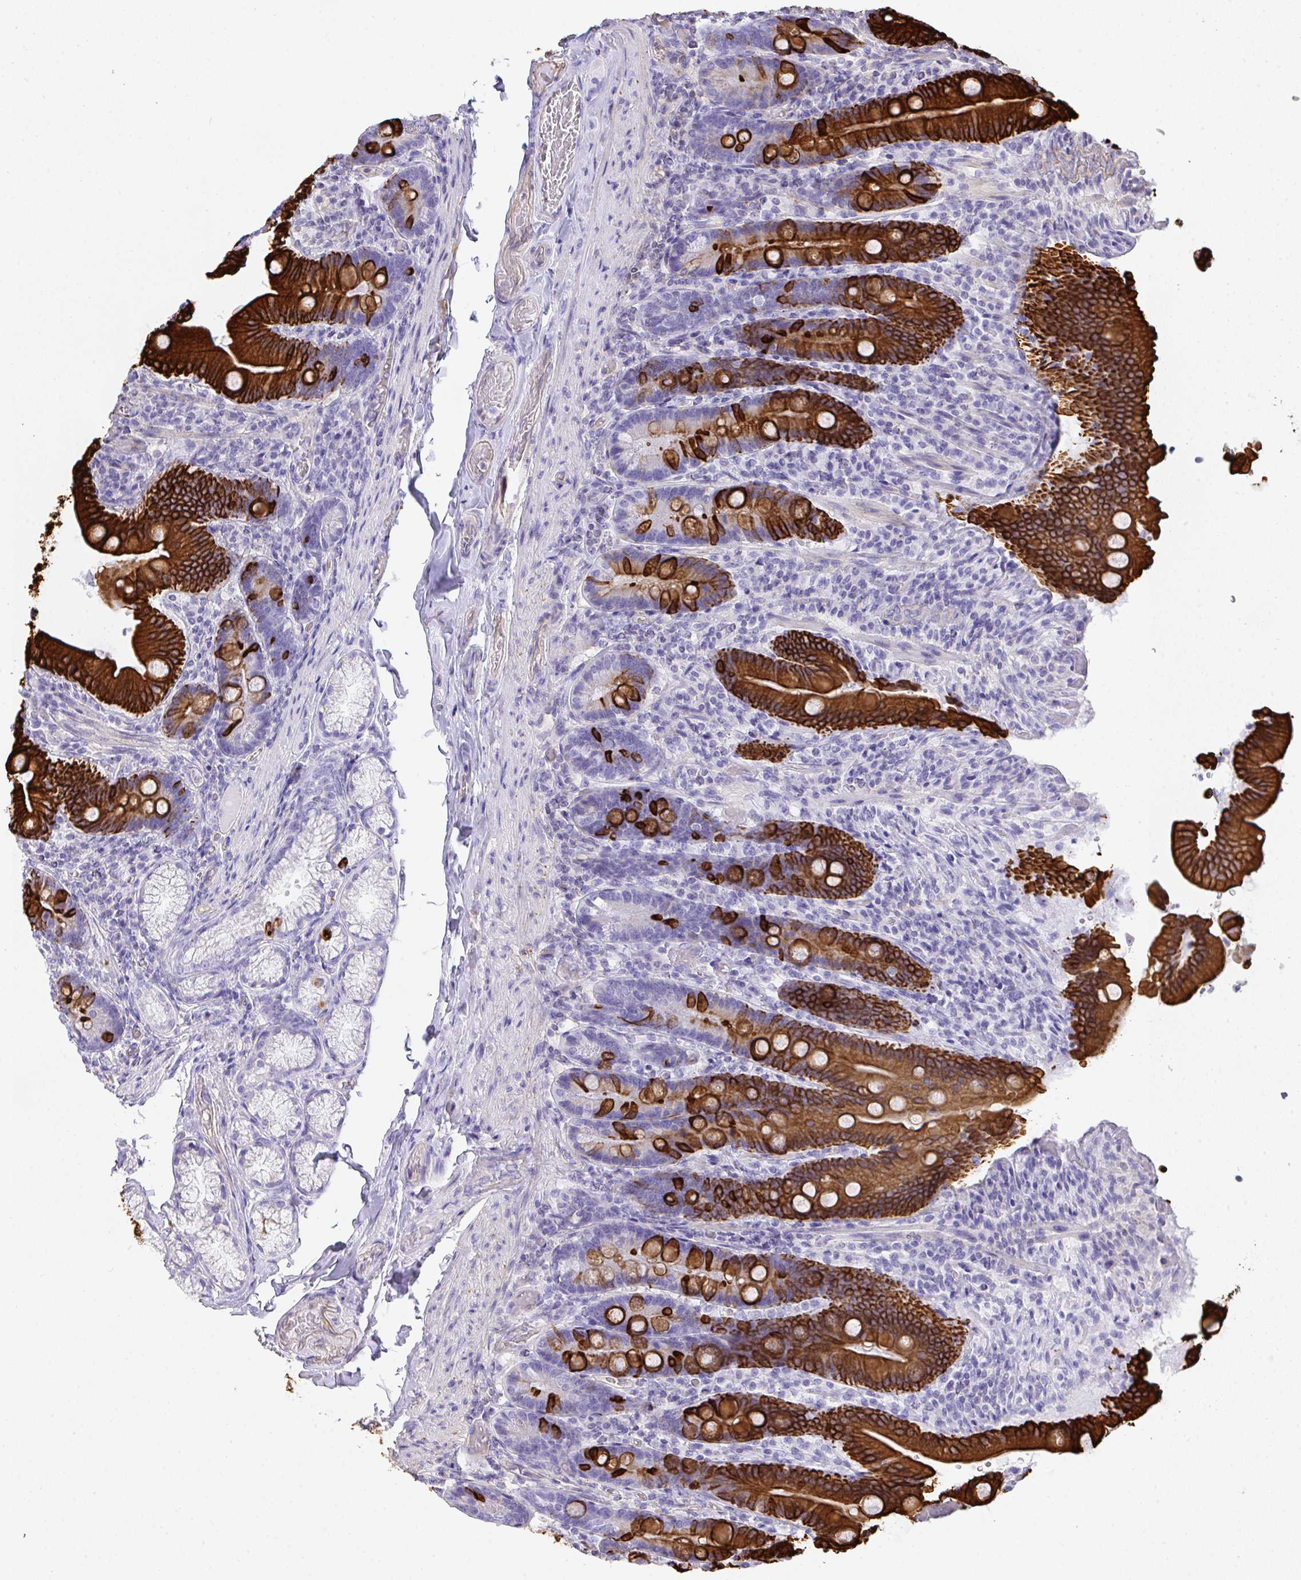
{"staining": {"intensity": "moderate", "quantity": "25%-75%", "location": "cytoplasmic/membranous"}, "tissue": "duodenum", "cell_type": "Glandular cells", "image_type": "normal", "snomed": [{"axis": "morphology", "description": "Normal tissue, NOS"}, {"axis": "topography", "description": "Duodenum"}], "caption": "An IHC photomicrograph of normal tissue is shown. Protein staining in brown highlights moderate cytoplasmic/membranous positivity in duodenum within glandular cells. (Stains: DAB in brown, nuclei in blue, Microscopy: brightfield microscopy at high magnification).", "gene": "TNFAIP8", "patient": {"sex": "female", "age": 62}}